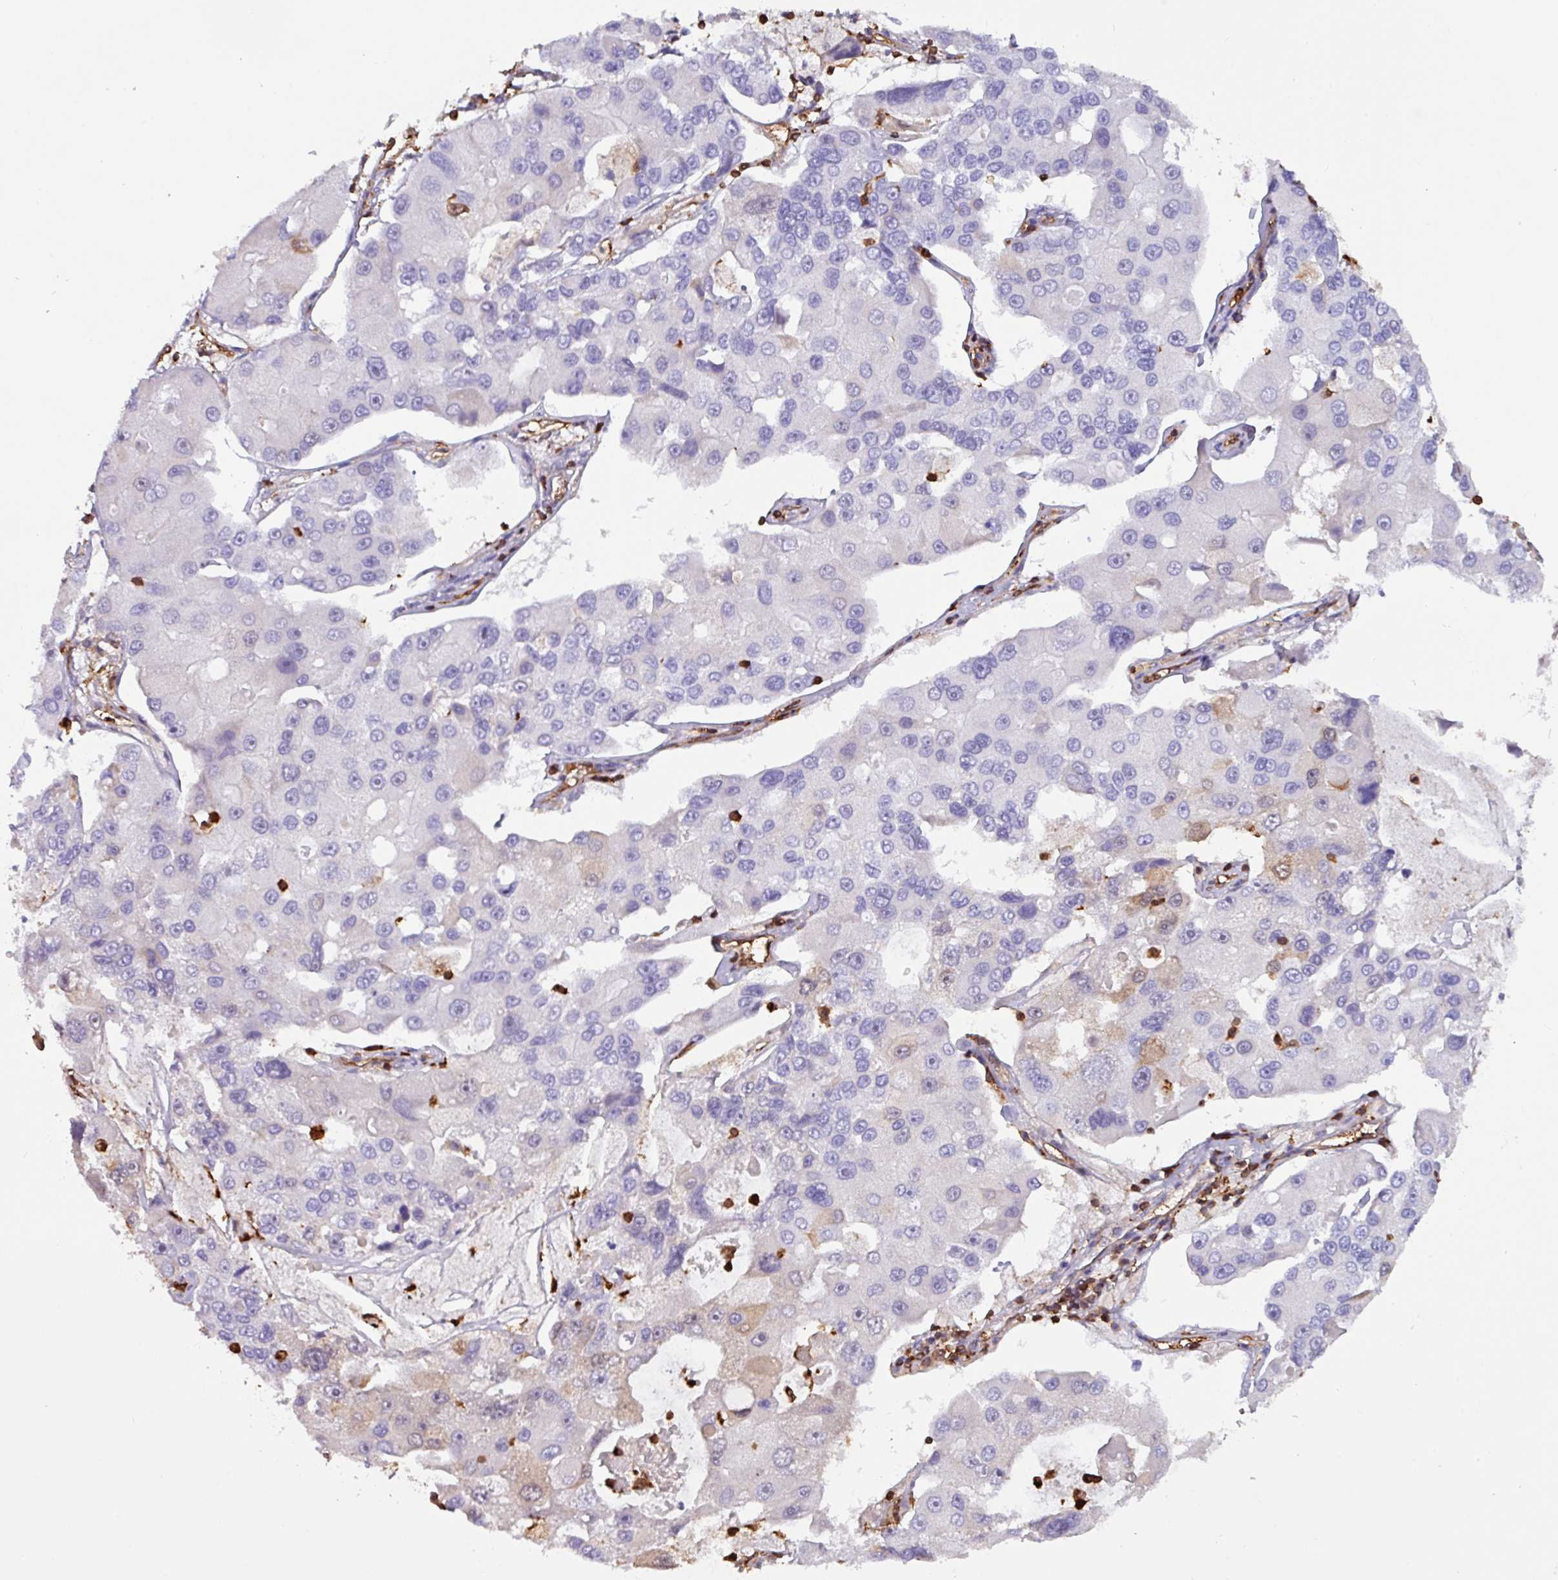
{"staining": {"intensity": "negative", "quantity": "none", "location": "none"}, "tissue": "lung cancer", "cell_type": "Tumor cells", "image_type": "cancer", "snomed": [{"axis": "morphology", "description": "Adenocarcinoma, NOS"}, {"axis": "topography", "description": "Lung"}], "caption": "Tumor cells show no significant expression in lung cancer.", "gene": "ARHGDIB", "patient": {"sex": "female", "age": 54}}